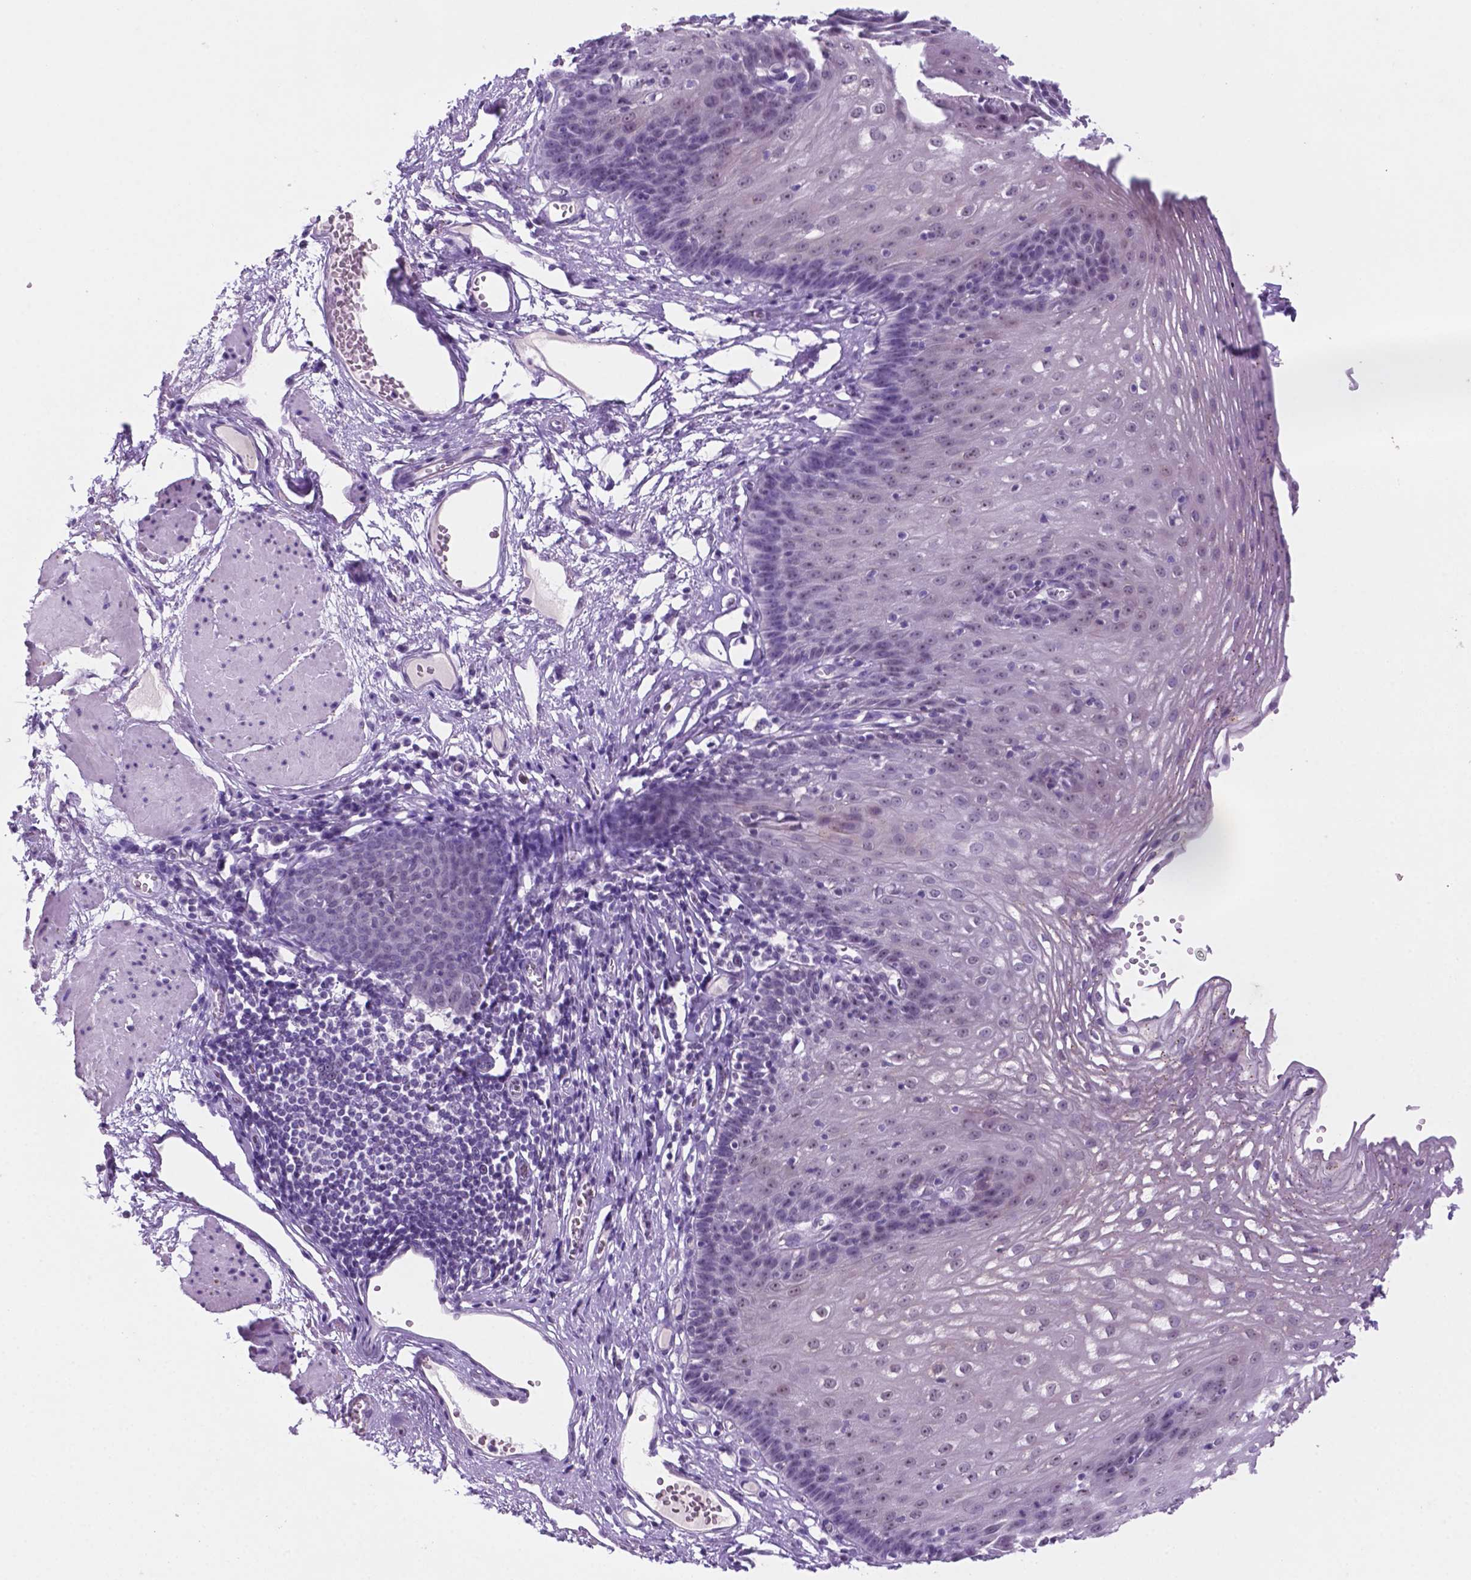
{"staining": {"intensity": "weak", "quantity": "25%-75%", "location": "nuclear"}, "tissue": "esophagus", "cell_type": "Squamous epithelial cells", "image_type": "normal", "snomed": [{"axis": "morphology", "description": "Normal tissue, NOS"}, {"axis": "topography", "description": "Esophagus"}], "caption": "The image reveals a brown stain indicating the presence of a protein in the nuclear of squamous epithelial cells in esophagus. (IHC, brightfield microscopy, high magnification).", "gene": "C18orf21", "patient": {"sex": "male", "age": 72}}